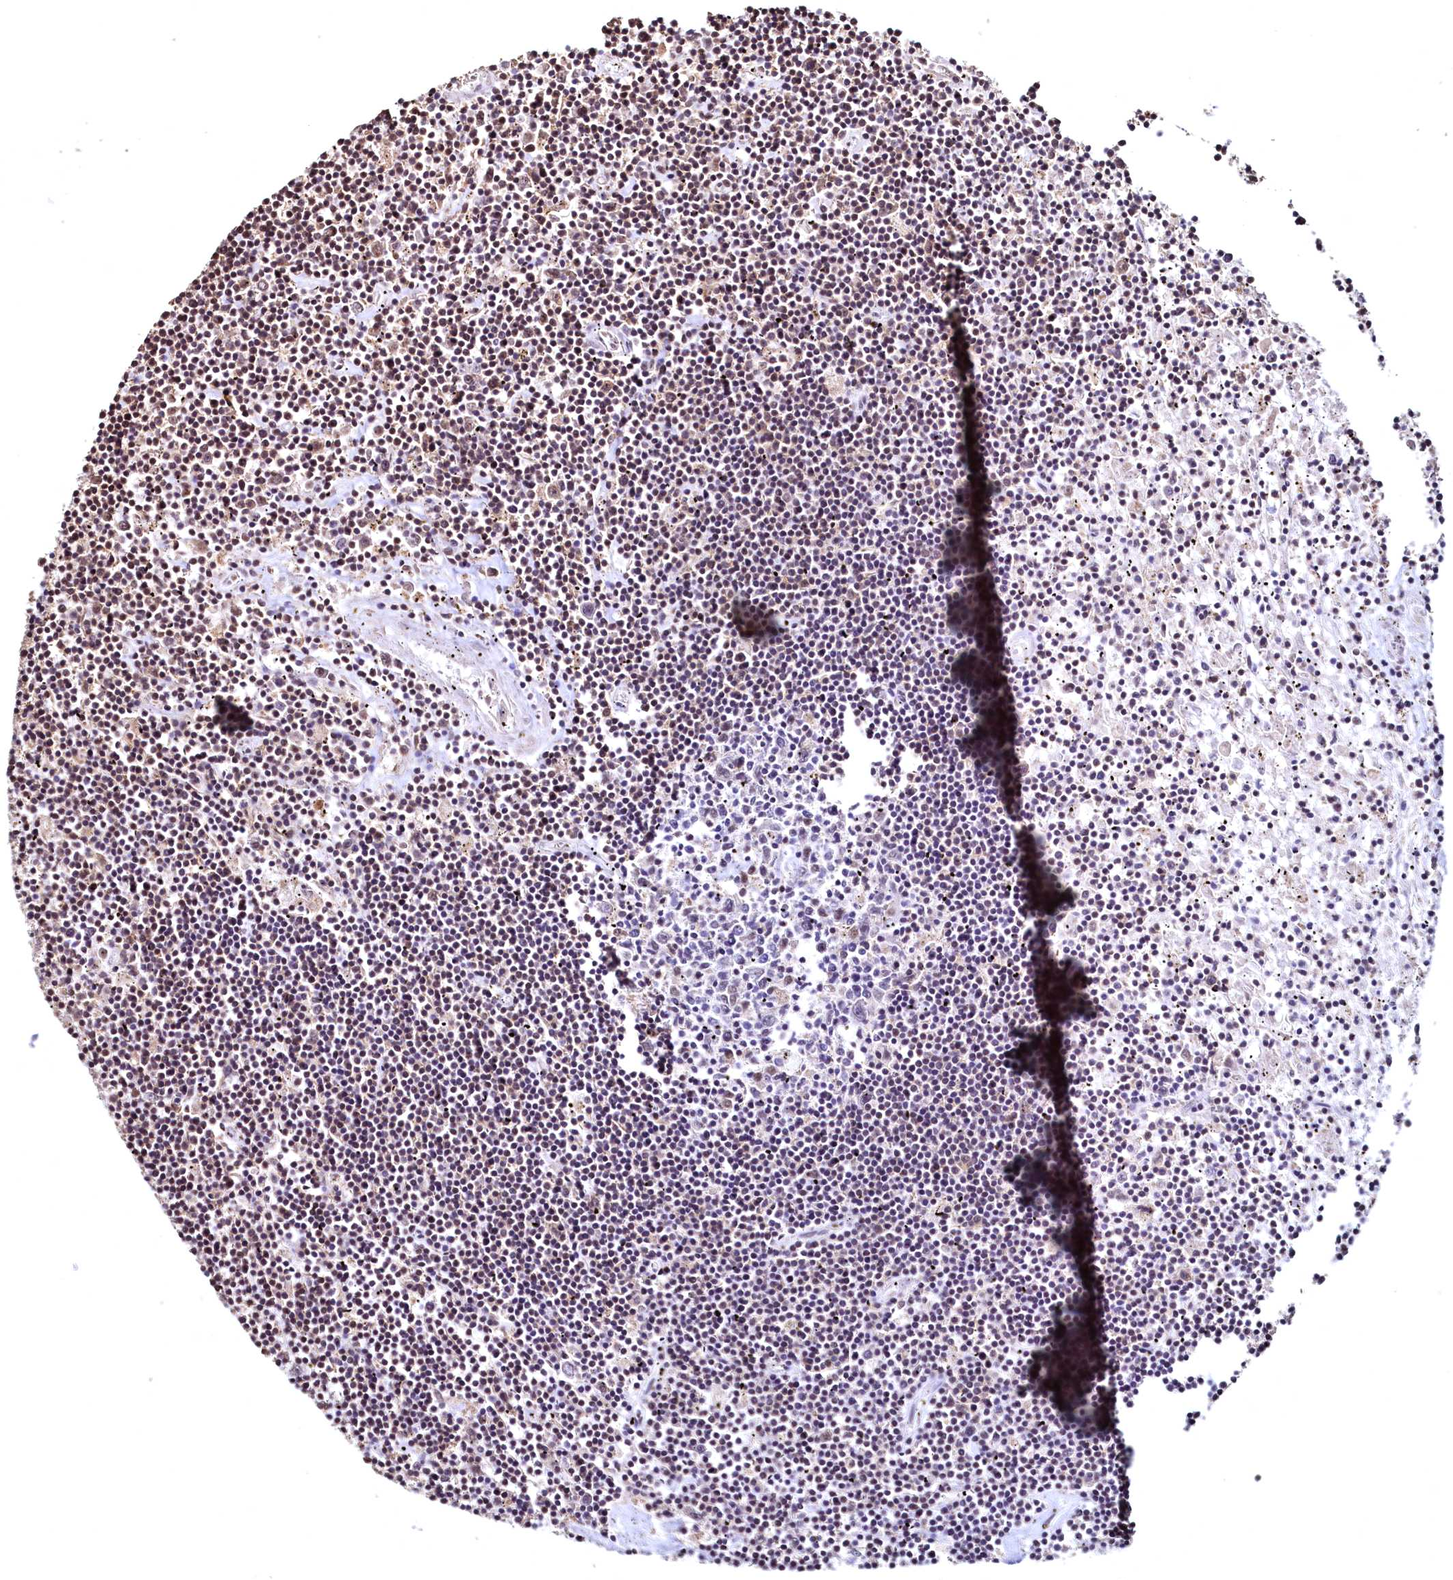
{"staining": {"intensity": "moderate", "quantity": "25%-75%", "location": "nuclear"}, "tissue": "lymphoma", "cell_type": "Tumor cells", "image_type": "cancer", "snomed": [{"axis": "morphology", "description": "Malignant lymphoma, non-Hodgkin's type, Low grade"}, {"axis": "topography", "description": "Spleen"}], "caption": "Lymphoma stained for a protein exhibits moderate nuclear positivity in tumor cells.", "gene": "RSRC2", "patient": {"sex": "male", "age": 76}}